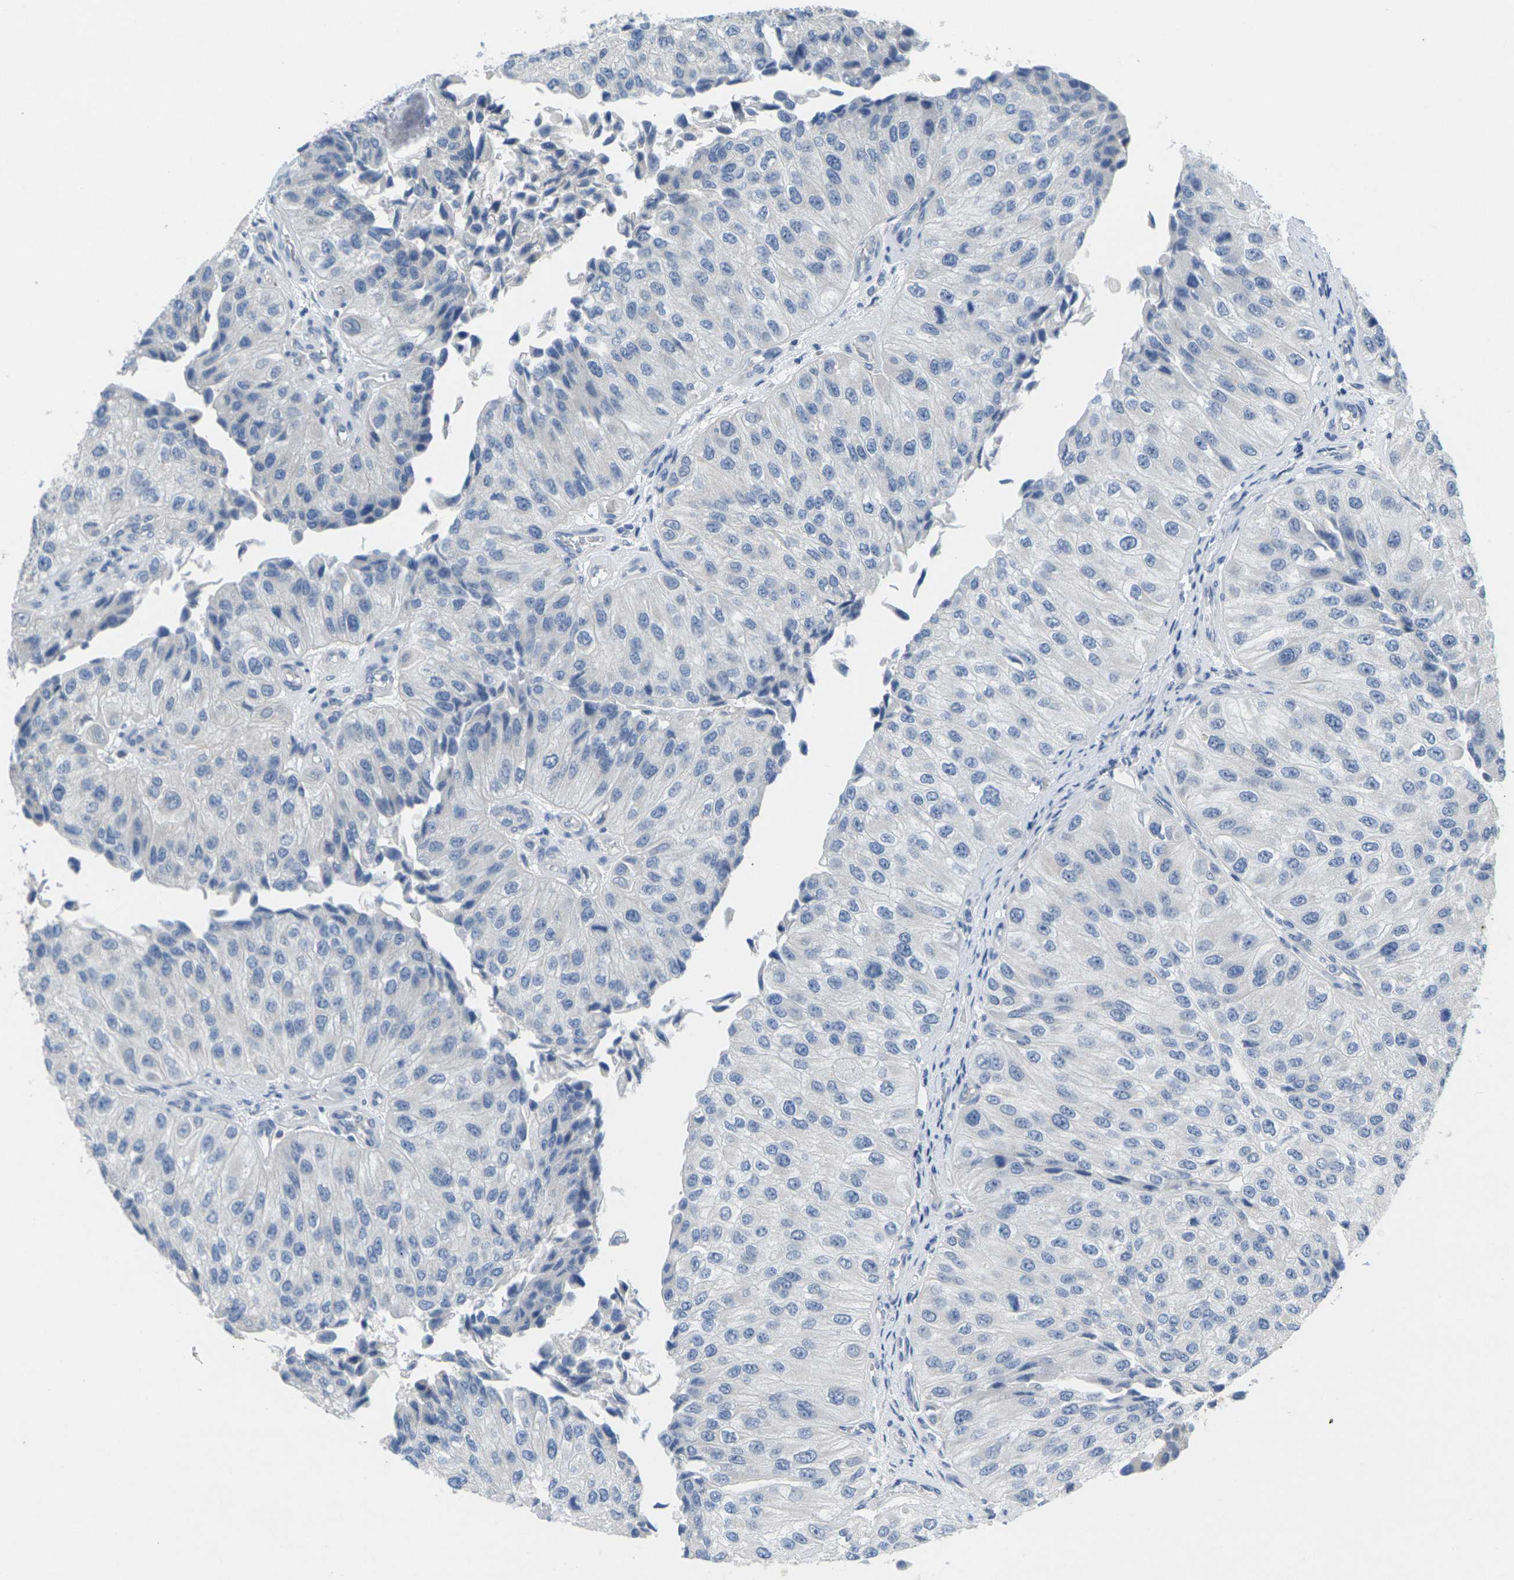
{"staining": {"intensity": "negative", "quantity": "none", "location": "none"}, "tissue": "urothelial cancer", "cell_type": "Tumor cells", "image_type": "cancer", "snomed": [{"axis": "morphology", "description": "Urothelial carcinoma, High grade"}, {"axis": "topography", "description": "Kidney"}, {"axis": "topography", "description": "Urinary bladder"}], "caption": "An IHC micrograph of urothelial cancer is shown. There is no staining in tumor cells of urothelial cancer.", "gene": "TNNI3", "patient": {"sex": "male", "age": 77}}